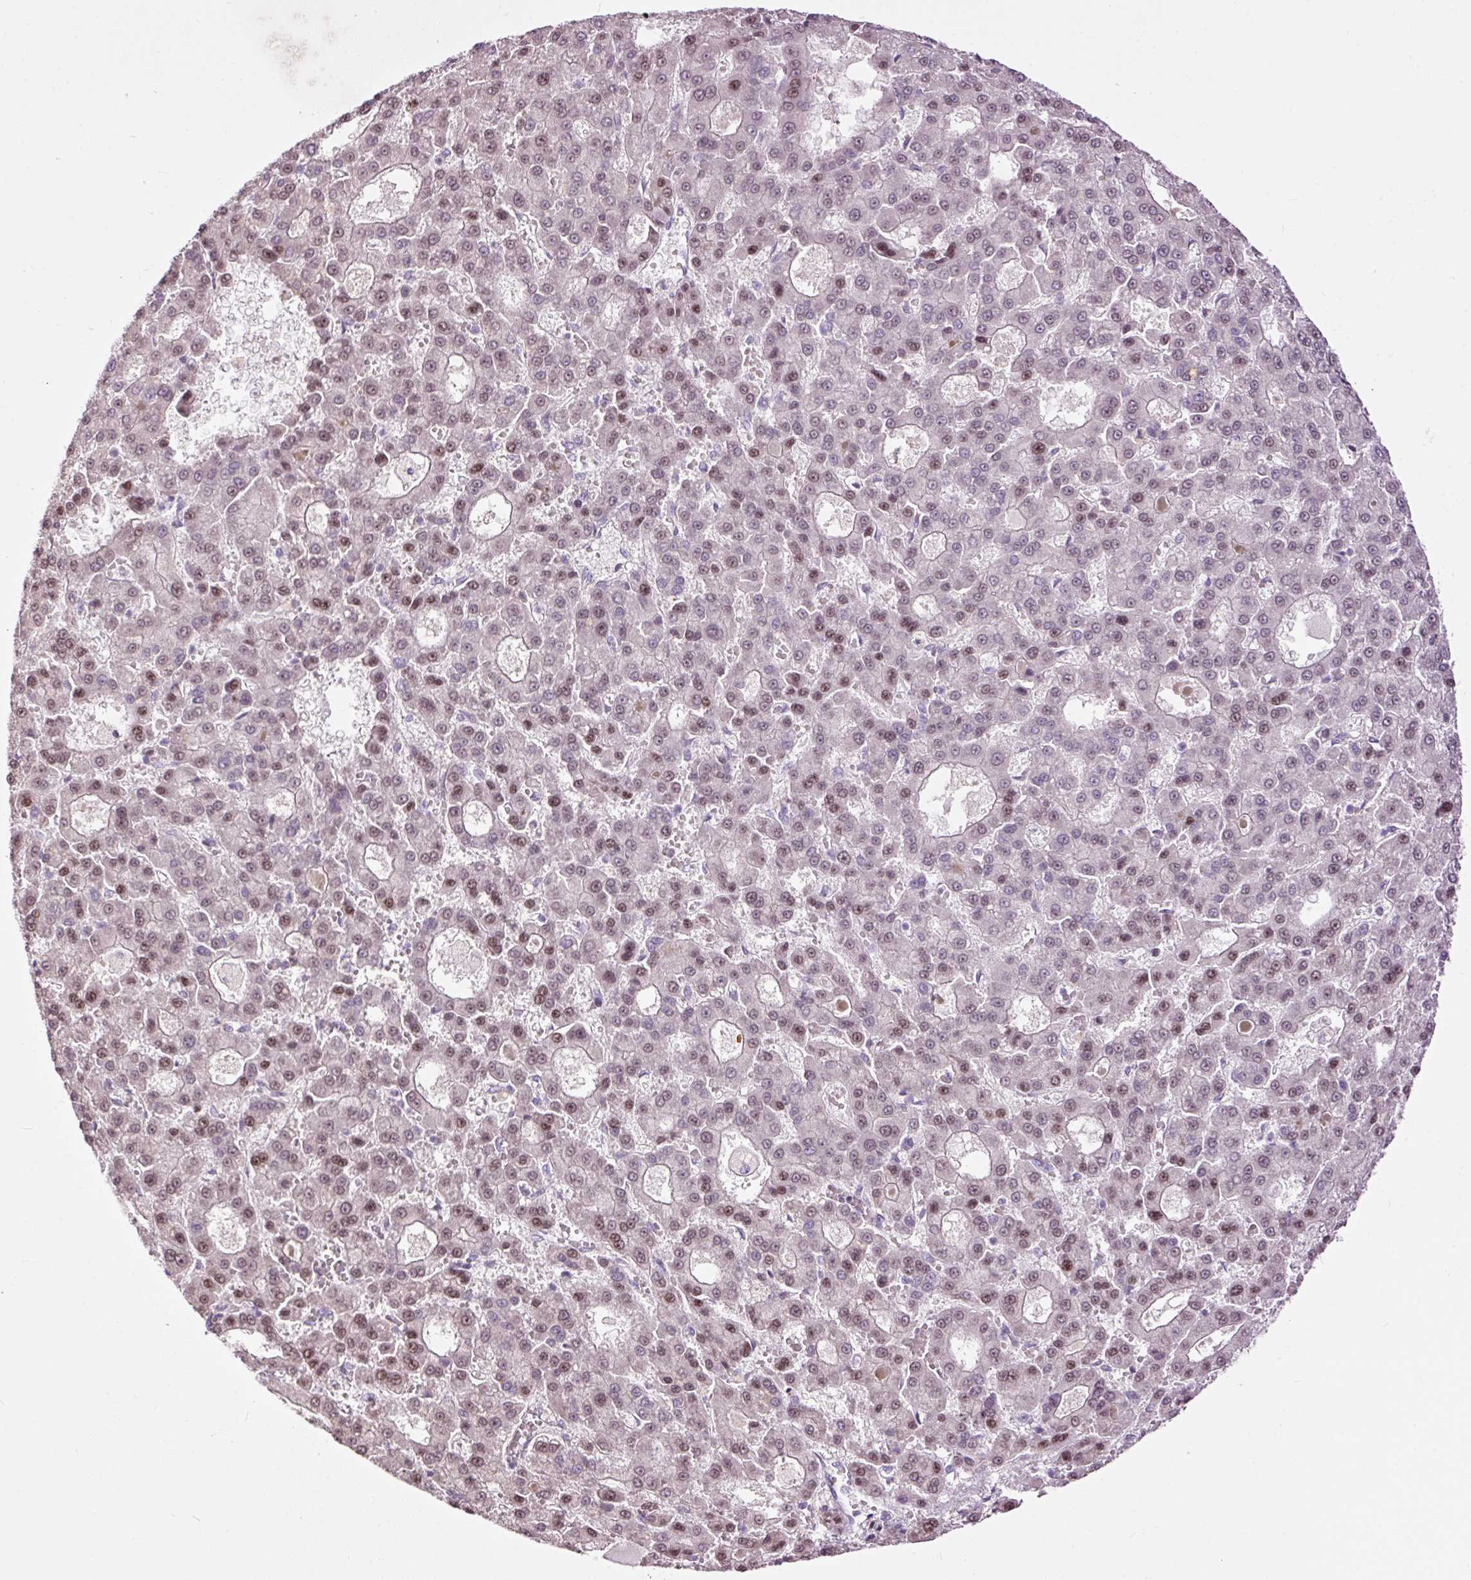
{"staining": {"intensity": "moderate", "quantity": "25%-75%", "location": "nuclear"}, "tissue": "liver cancer", "cell_type": "Tumor cells", "image_type": "cancer", "snomed": [{"axis": "morphology", "description": "Carcinoma, Hepatocellular, NOS"}, {"axis": "topography", "description": "Liver"}], "caption": "The histopathology image reveals staining of liver cancer (hepatocellular carcinoma), revealing moderate nuclear protein staining (brown color) within tumor cells.", "gene": "FCRL4", "patient": {"sex": "male", "age": 70}}